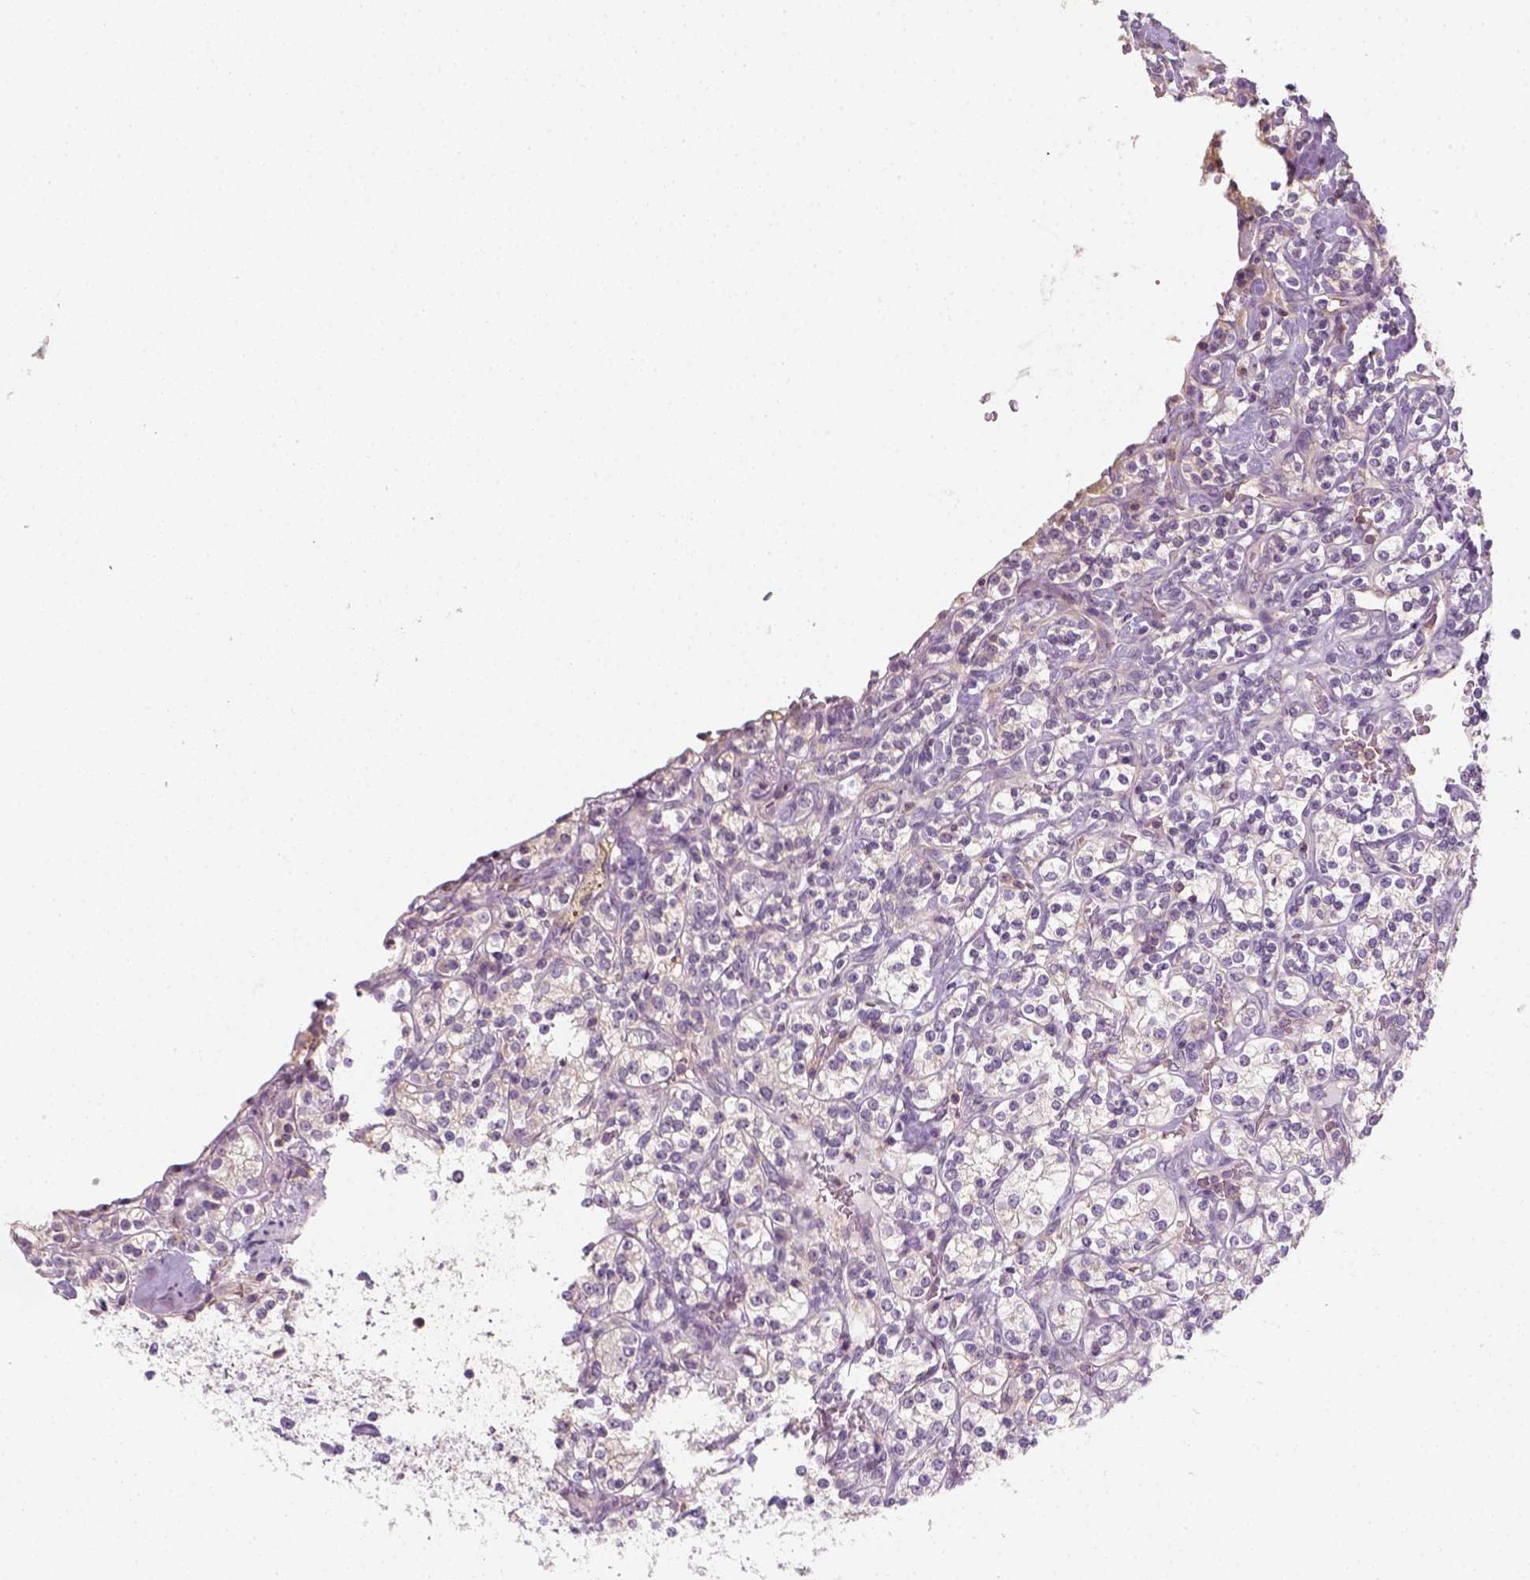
{"staining": {"intensity": "negative", "quantity": "none", "location": "none"}, "tissue": "renal cancer", "cell_type": "Tumor cells", "image_type": "cancer", "snomed": [{"axis": "morphology", "description": "Adenocarcinoma, NOS"}, {"axis": "topography", "description": "Kidney"}], "caption": "High power microscopy photomicrograph of an immunohistochemistry (IHC) histopathology image of renal cancer (adenocarcinoma), revealing no significant staining in tumor cells.", "gene": "EPHB1", "patient": {"sex": "male", "age": 77}}